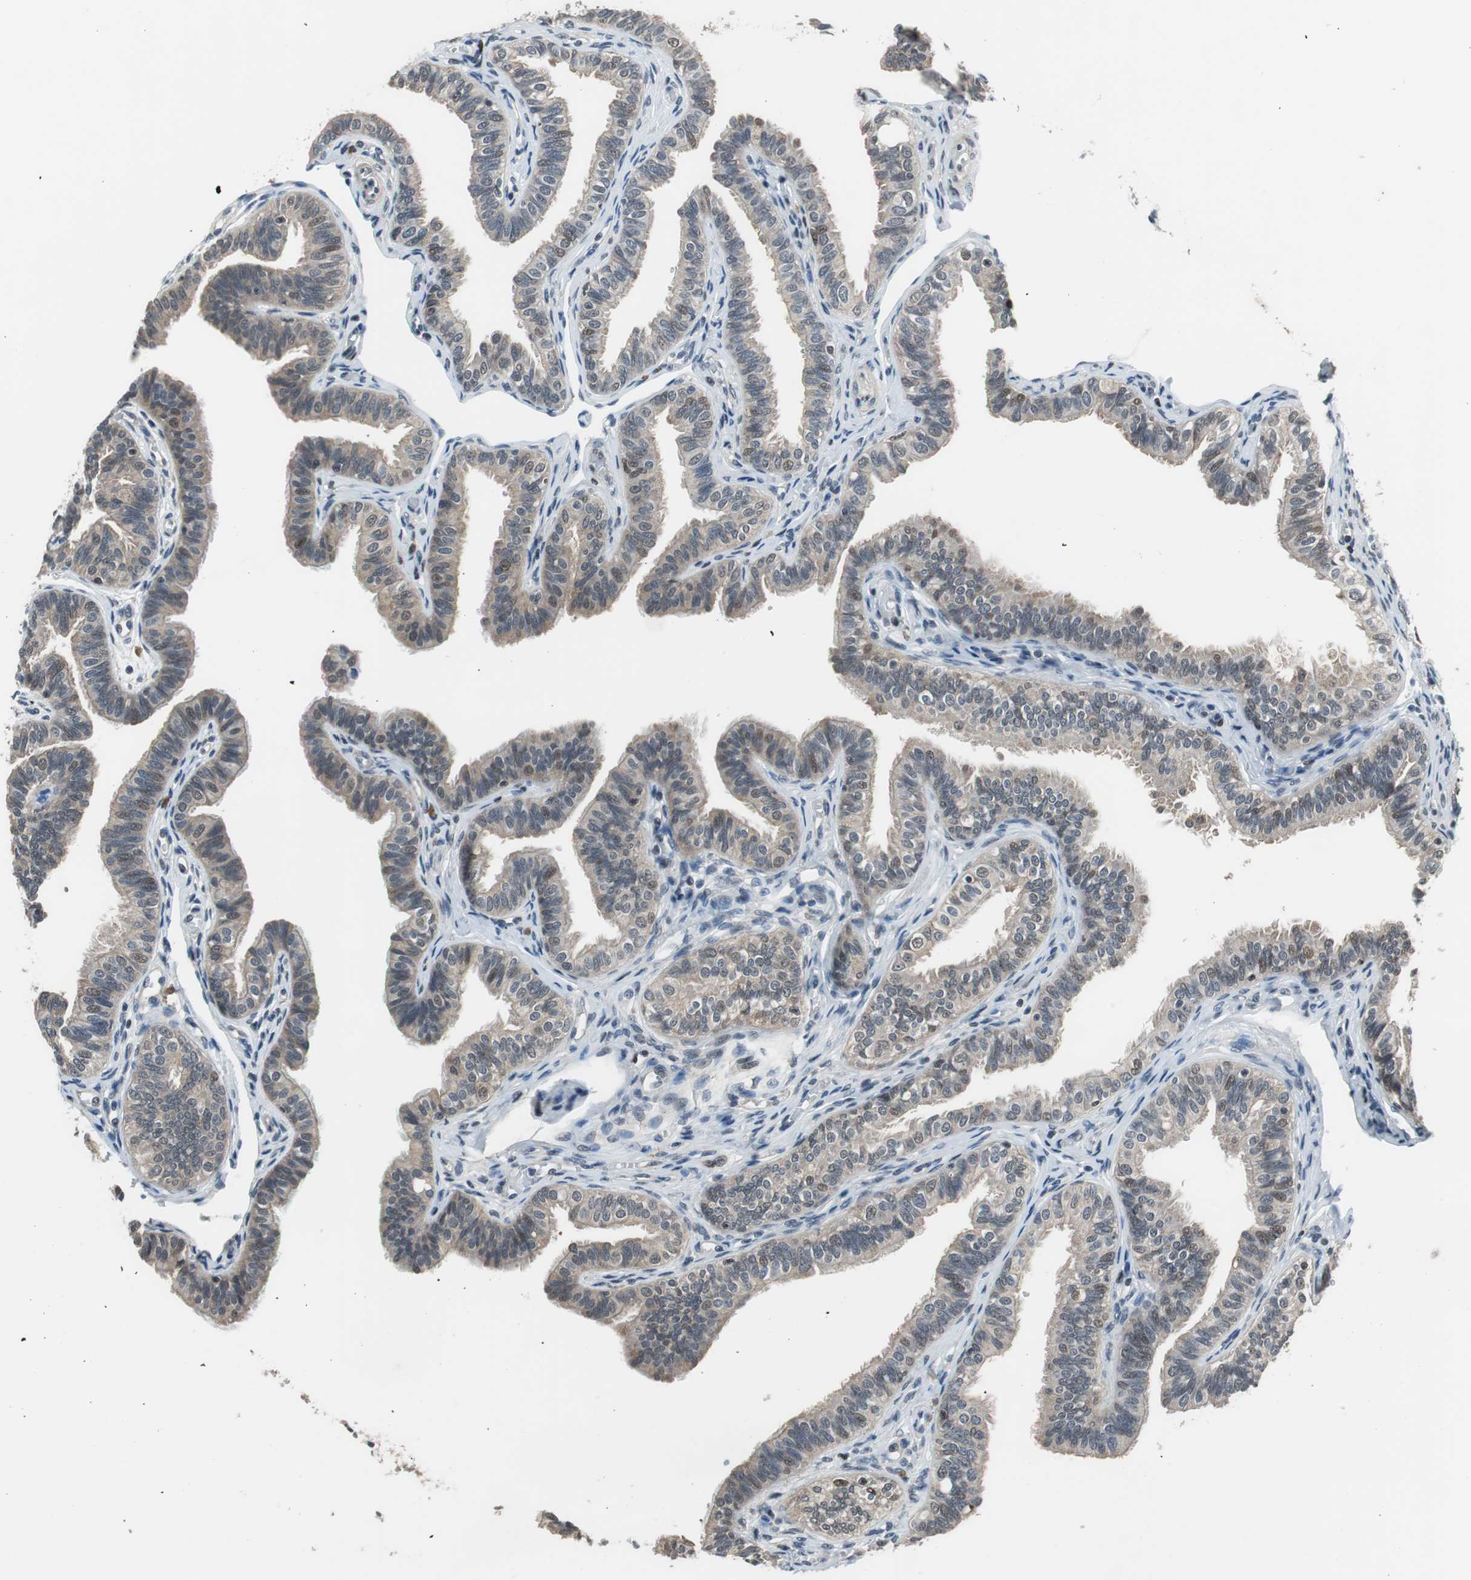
{"staining": {"intensity": "weak", "quantity": ">75%", "location": "cytoplasmic/membranous"}, "tissue": "fallopian tube", "cell_type": "Glandular cells", "image_type": "normal", "snomed": [{"axis": "morphology", "description": "Normal tissue, NOS"}, {"axis": "morphology", "description": "Dermoid, NOS"}, {"axis": "topography", "description": "Fallopian tube"}], "caption": "Weak cytoplasmic/membranous positivity is appreciated in about >75% of glandular cells in unremarkable fallopian tube. Immunohistochemistry (ihc) stains the protein in brown and the nuclei are stained blue.", "gene": "MAFB", "patient": {"sex": "female", "age": 33}}